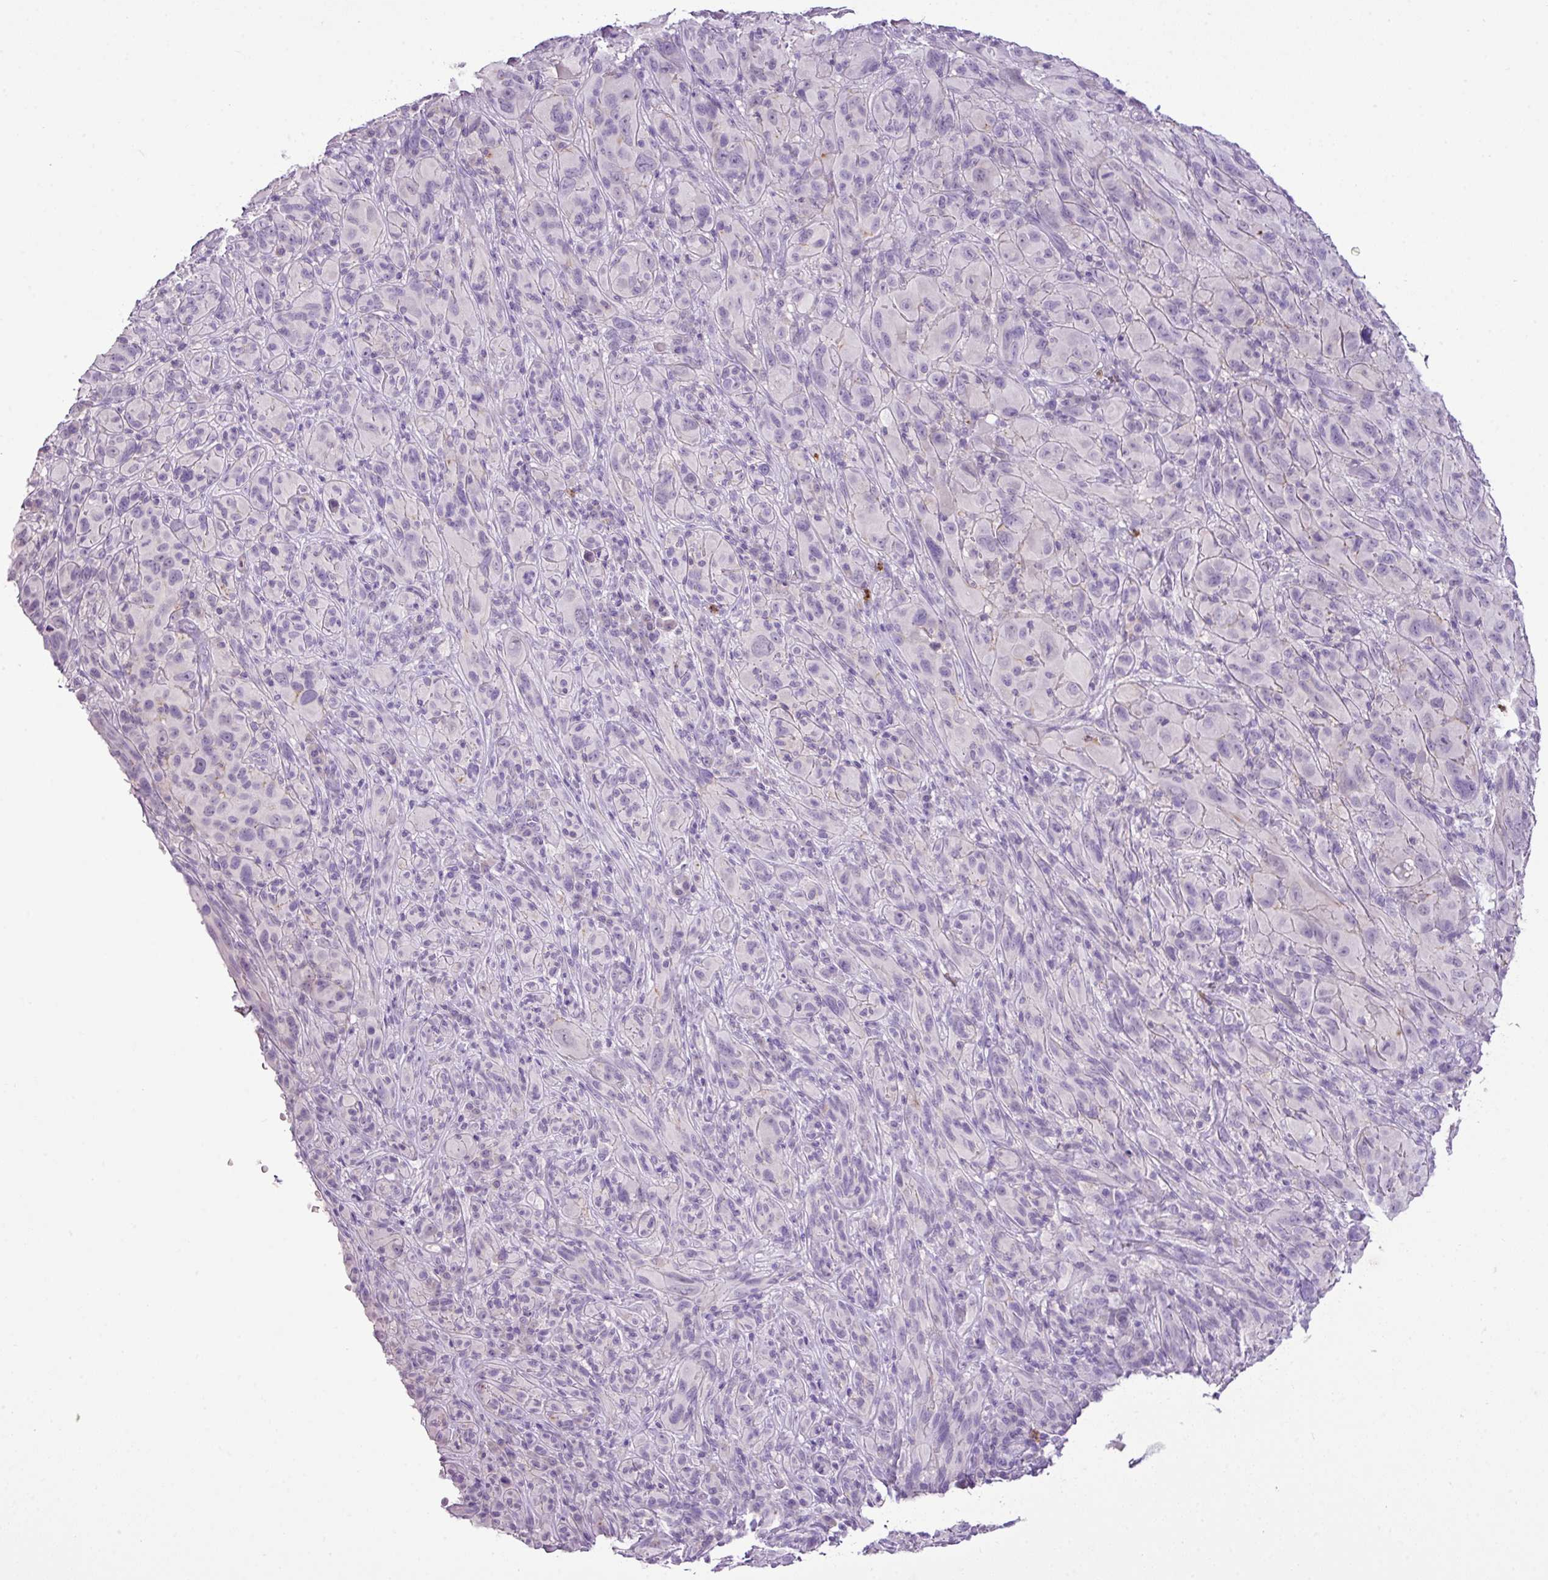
{"staining": {"intensity": "negative", "quantity": "none", "location": "none"}, "tissue": "melanoma", "cell_type": "Tumor cells", "image_type": "cancer", "snomed": [{"axis": "morphology", "description": "Malignant melanoma, NOS"}, {"axis": "topography", "description": "Skin of head"}], "caption": "This is an IHC micrograph of human melanoma. There is no staining in tumor cells.", "gene": "HTR3E", "patient": {"sex": "male", "age": 96}}